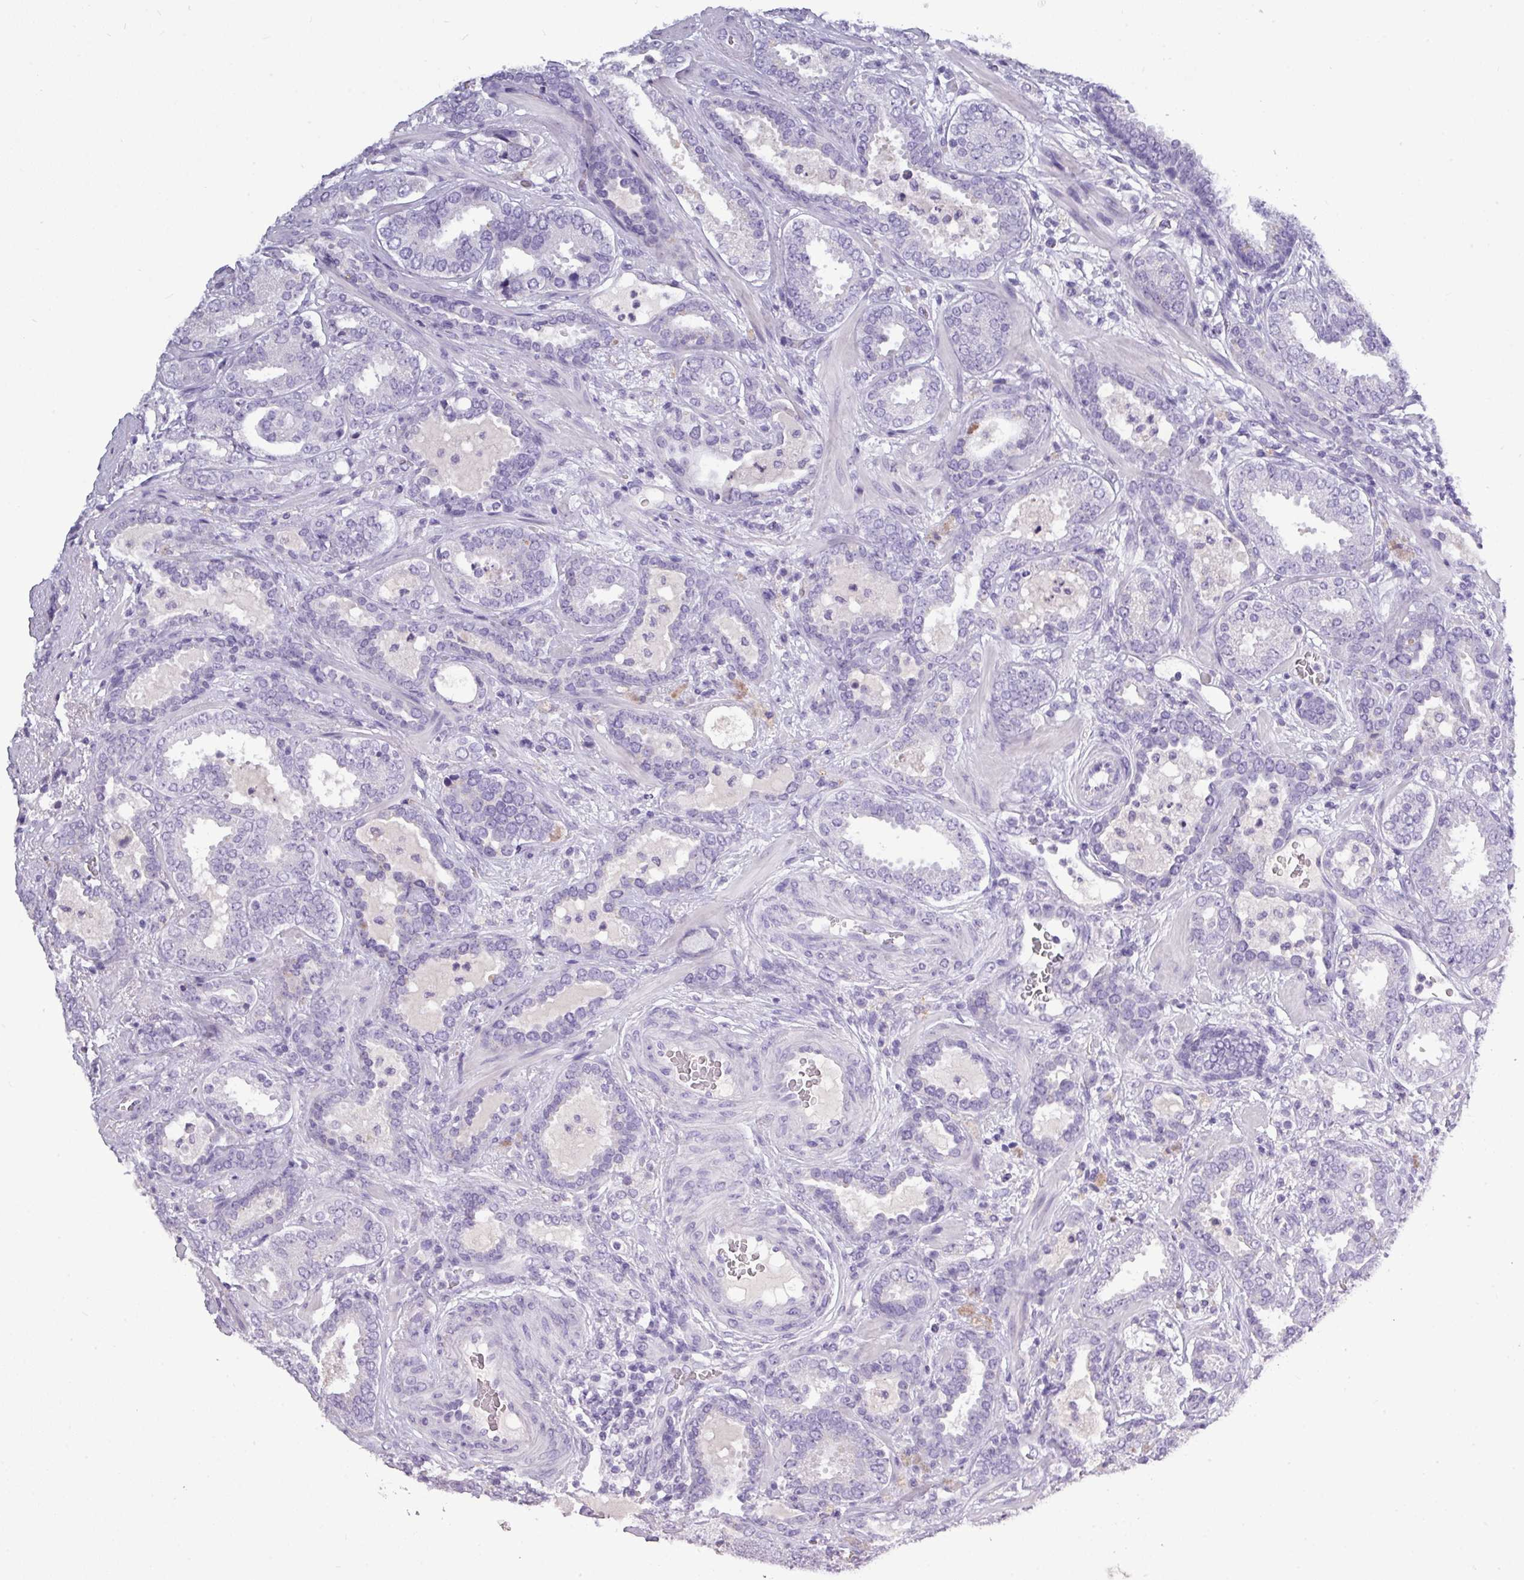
{"staining": {"intensity": "negative", "quantity": "none", "location": "none"}, "tissue": "prostate cancer", "cell_type": "Tumor cells", "image_type": "cancer", "snomed": [{"axis": "morphology", "description": "Adenocarcinoma, High grade"}, {"axis": "topography", "description": "Prostate"}], "caption": "Protein analysis of high-grade adenocarcinoma (prostate) reveals no significant staining in tumor cells.", "gene": "TMEM91", "patient": {"sex": "male", "age": 65}}